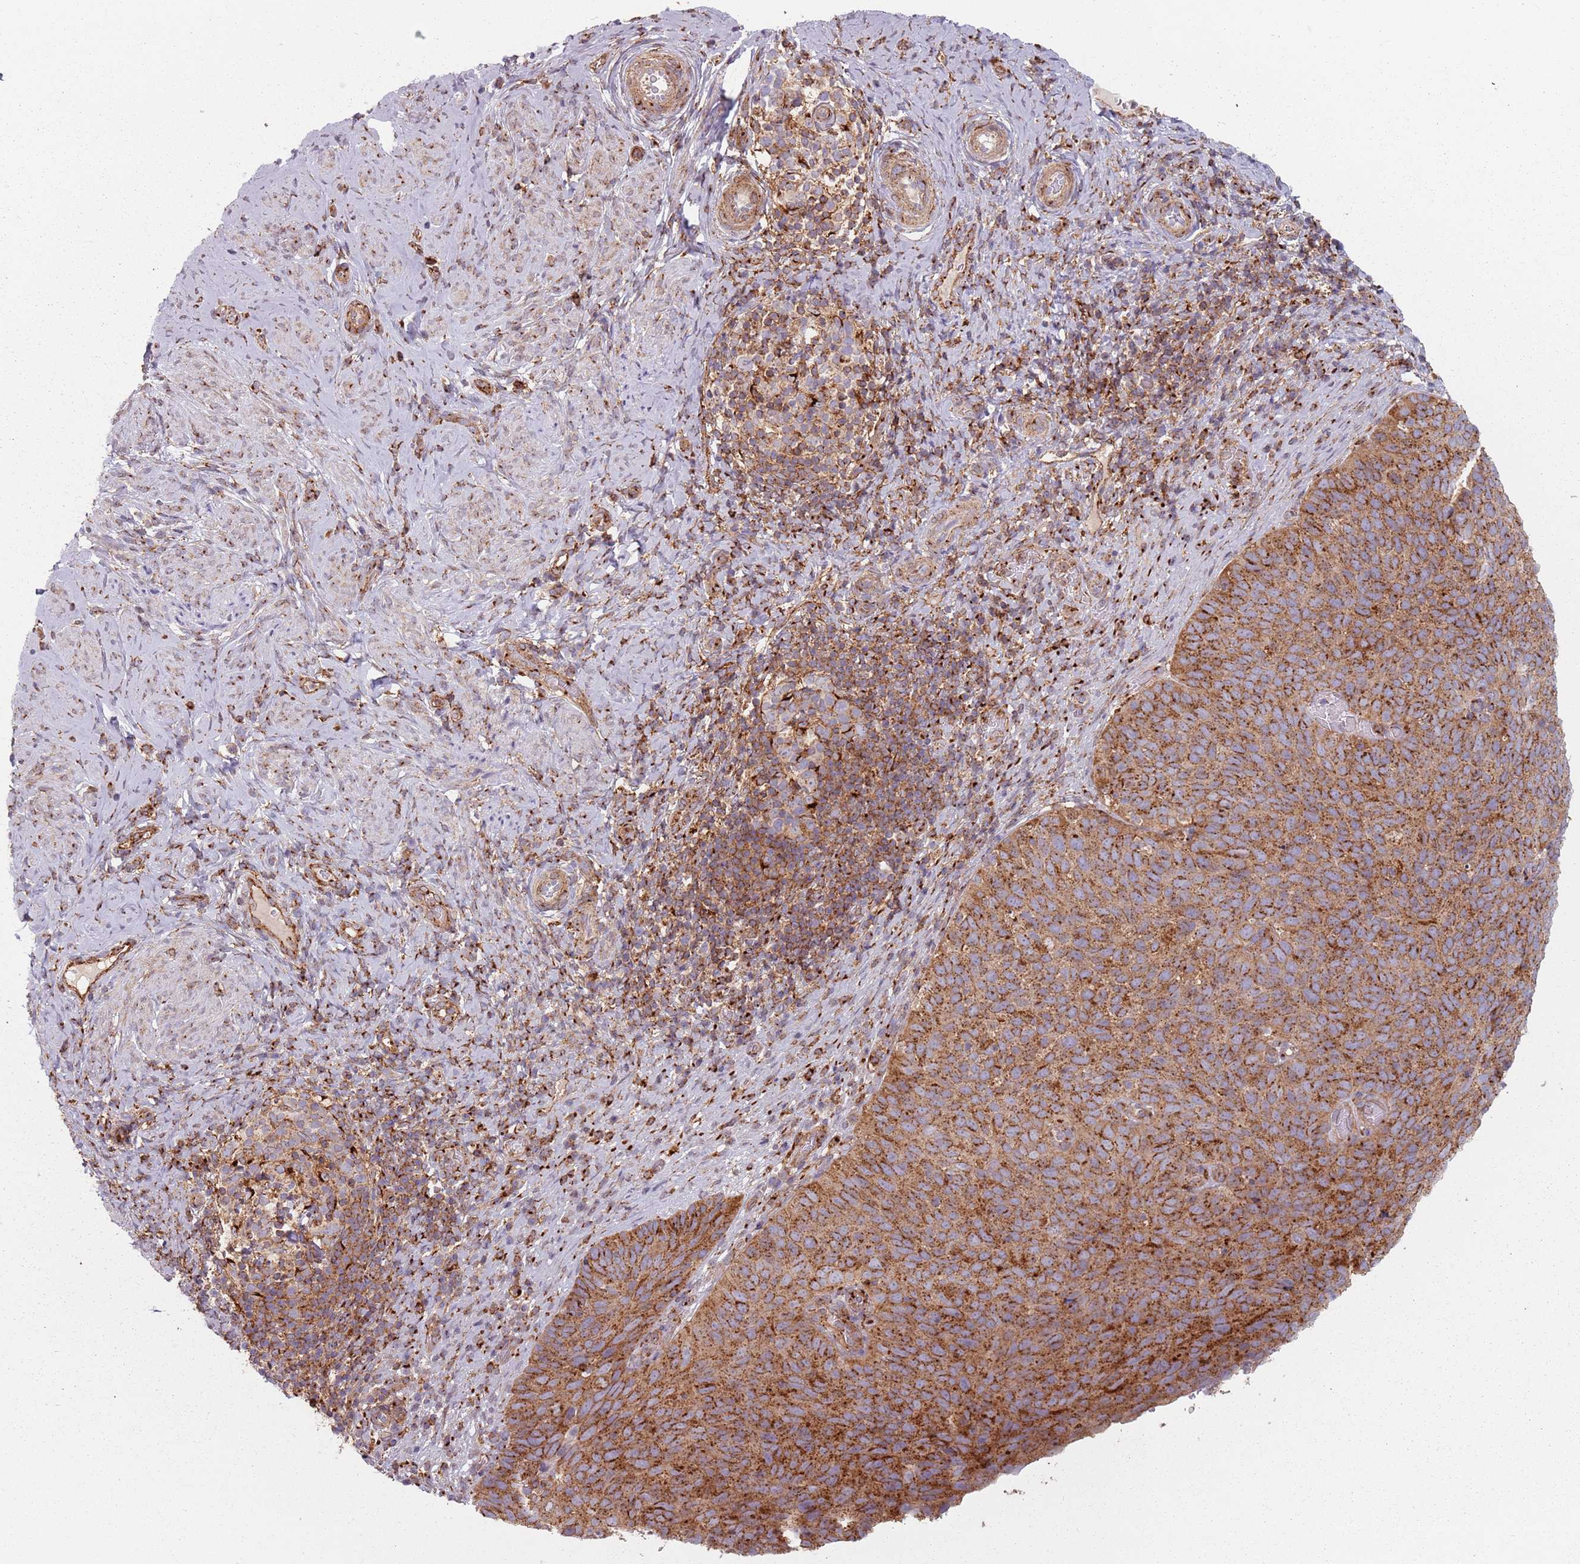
{"staining": {"intensity": "strong", "quantity": ">75%", "location": "cytoplasmic/membranous"}, "tissue": "cervical cancer", "cell_type": "Tumor cells", "image_type": "cancer", "snomed": [{"axis": "morphology", "description": "Squamous cell carcinoma, NOS"}, {"axis": "topography", "description": "Cervix"}], "caption": "The micrograph displays immunohistochemical staining of cervical cancer (squamous cell carcinoma). There is strong cytoplasmic/membranous staining is seen in approximately >75% of tumor cells. Using DAB (3,3'-diaminobenzidine) (brown) and hematoxylin (blue) stains, captured at high magnification using brightfield microscopy.", "gene": "TPD52L2", "patient": {"sex": "female", "age": 80}}